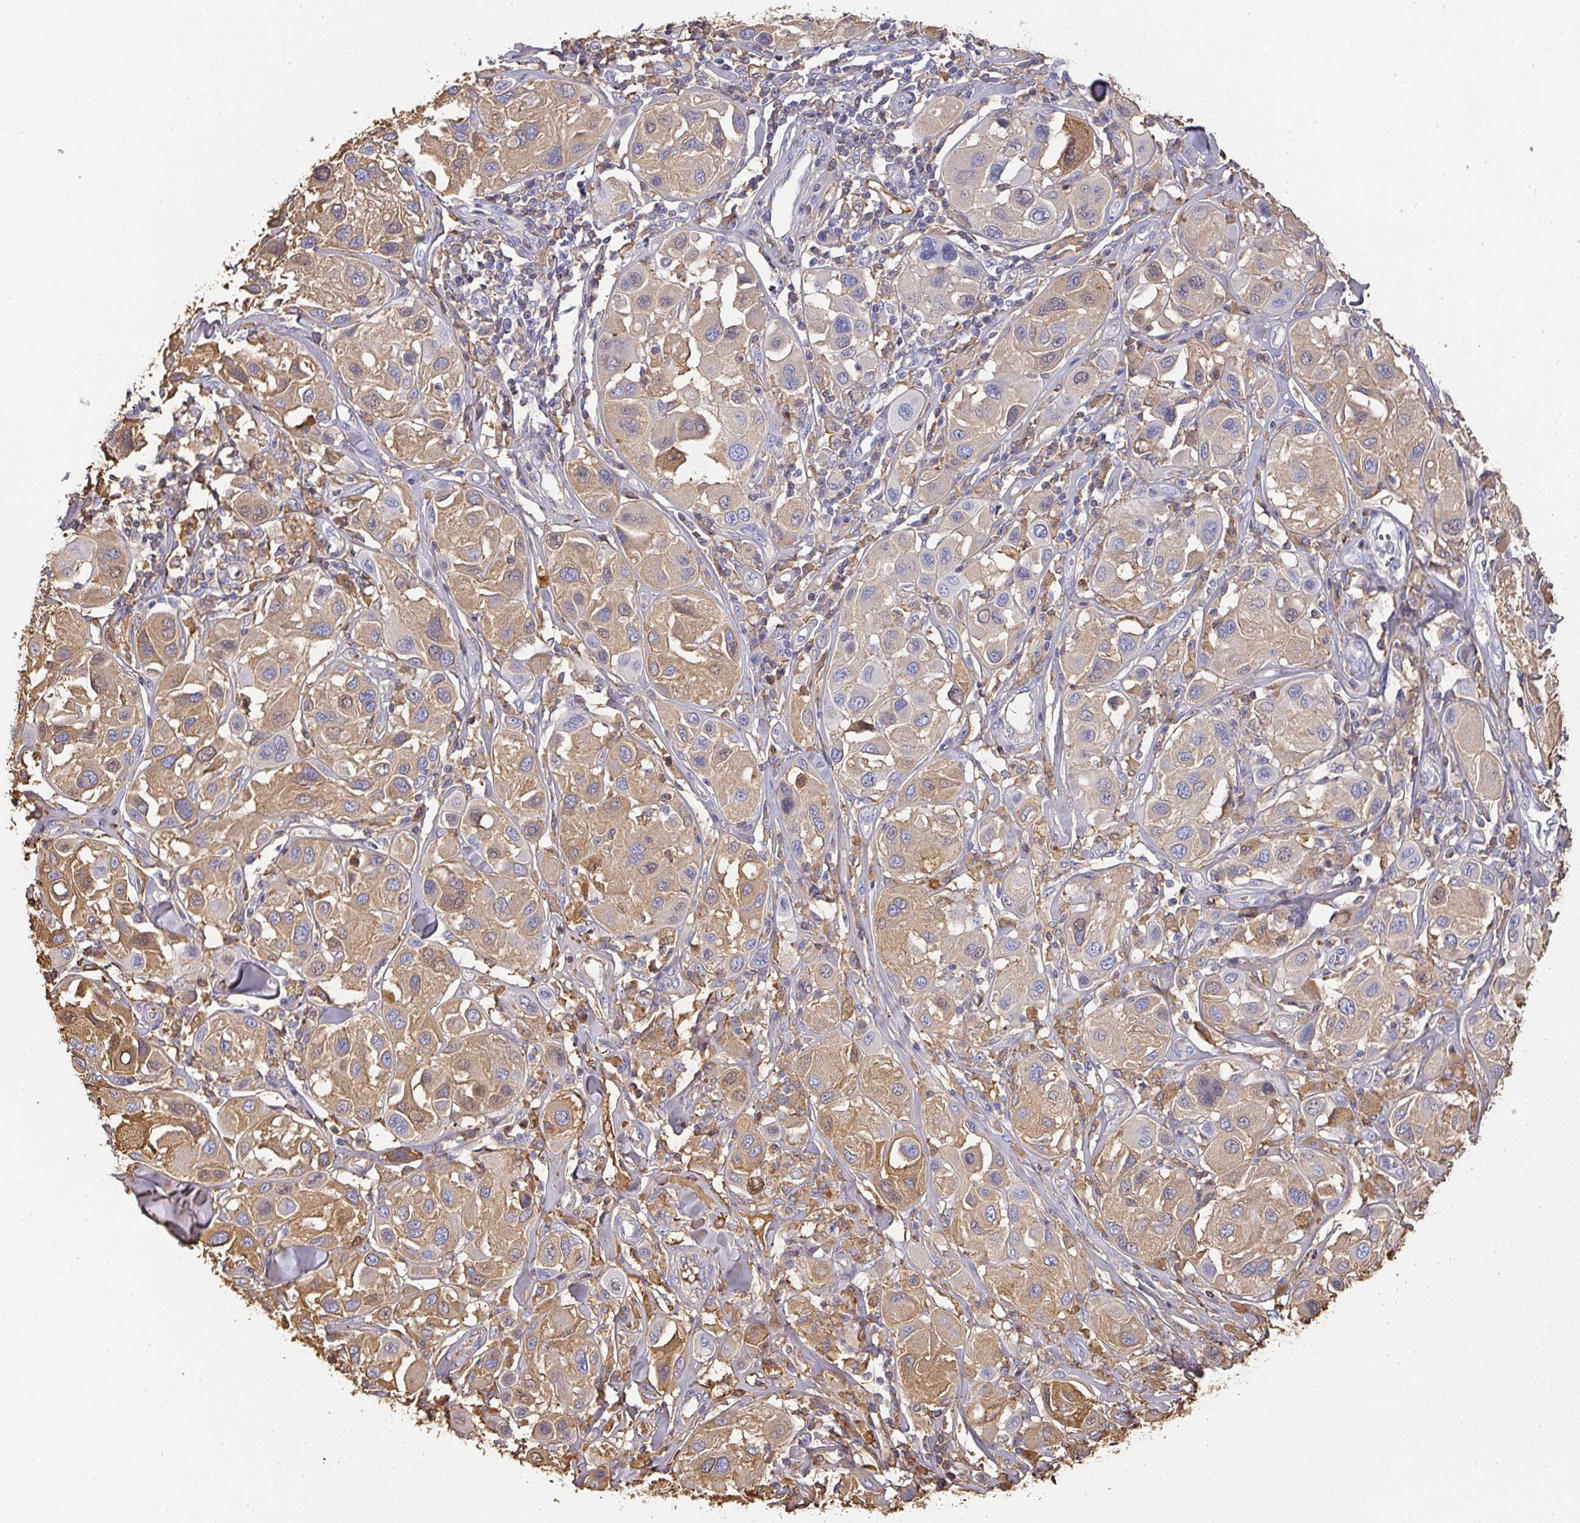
{"staining": {"intensity": "weak", "quantity": "25%-75%", "location": "cytoplasmic/membranous"}, "tissue": "melanoma", "cell_type": "Tumor cells", "image_type": "cancer", "snomed": [{"axis": "morphology", "description": "Malignant melanoma, Metastatic site"}, {"axis": "topography", "description": "Skin"}], "caption": "Immunohistochemistry (IHC) (DAB (3,3'-diaminobenzidine)) staining of human melanoma shows weak cytoplasmic/membranous protein positivity in about 25%-75% of tumor cells.", "gene": "ALB", "patient": {"sex": "male", "age": 41}}